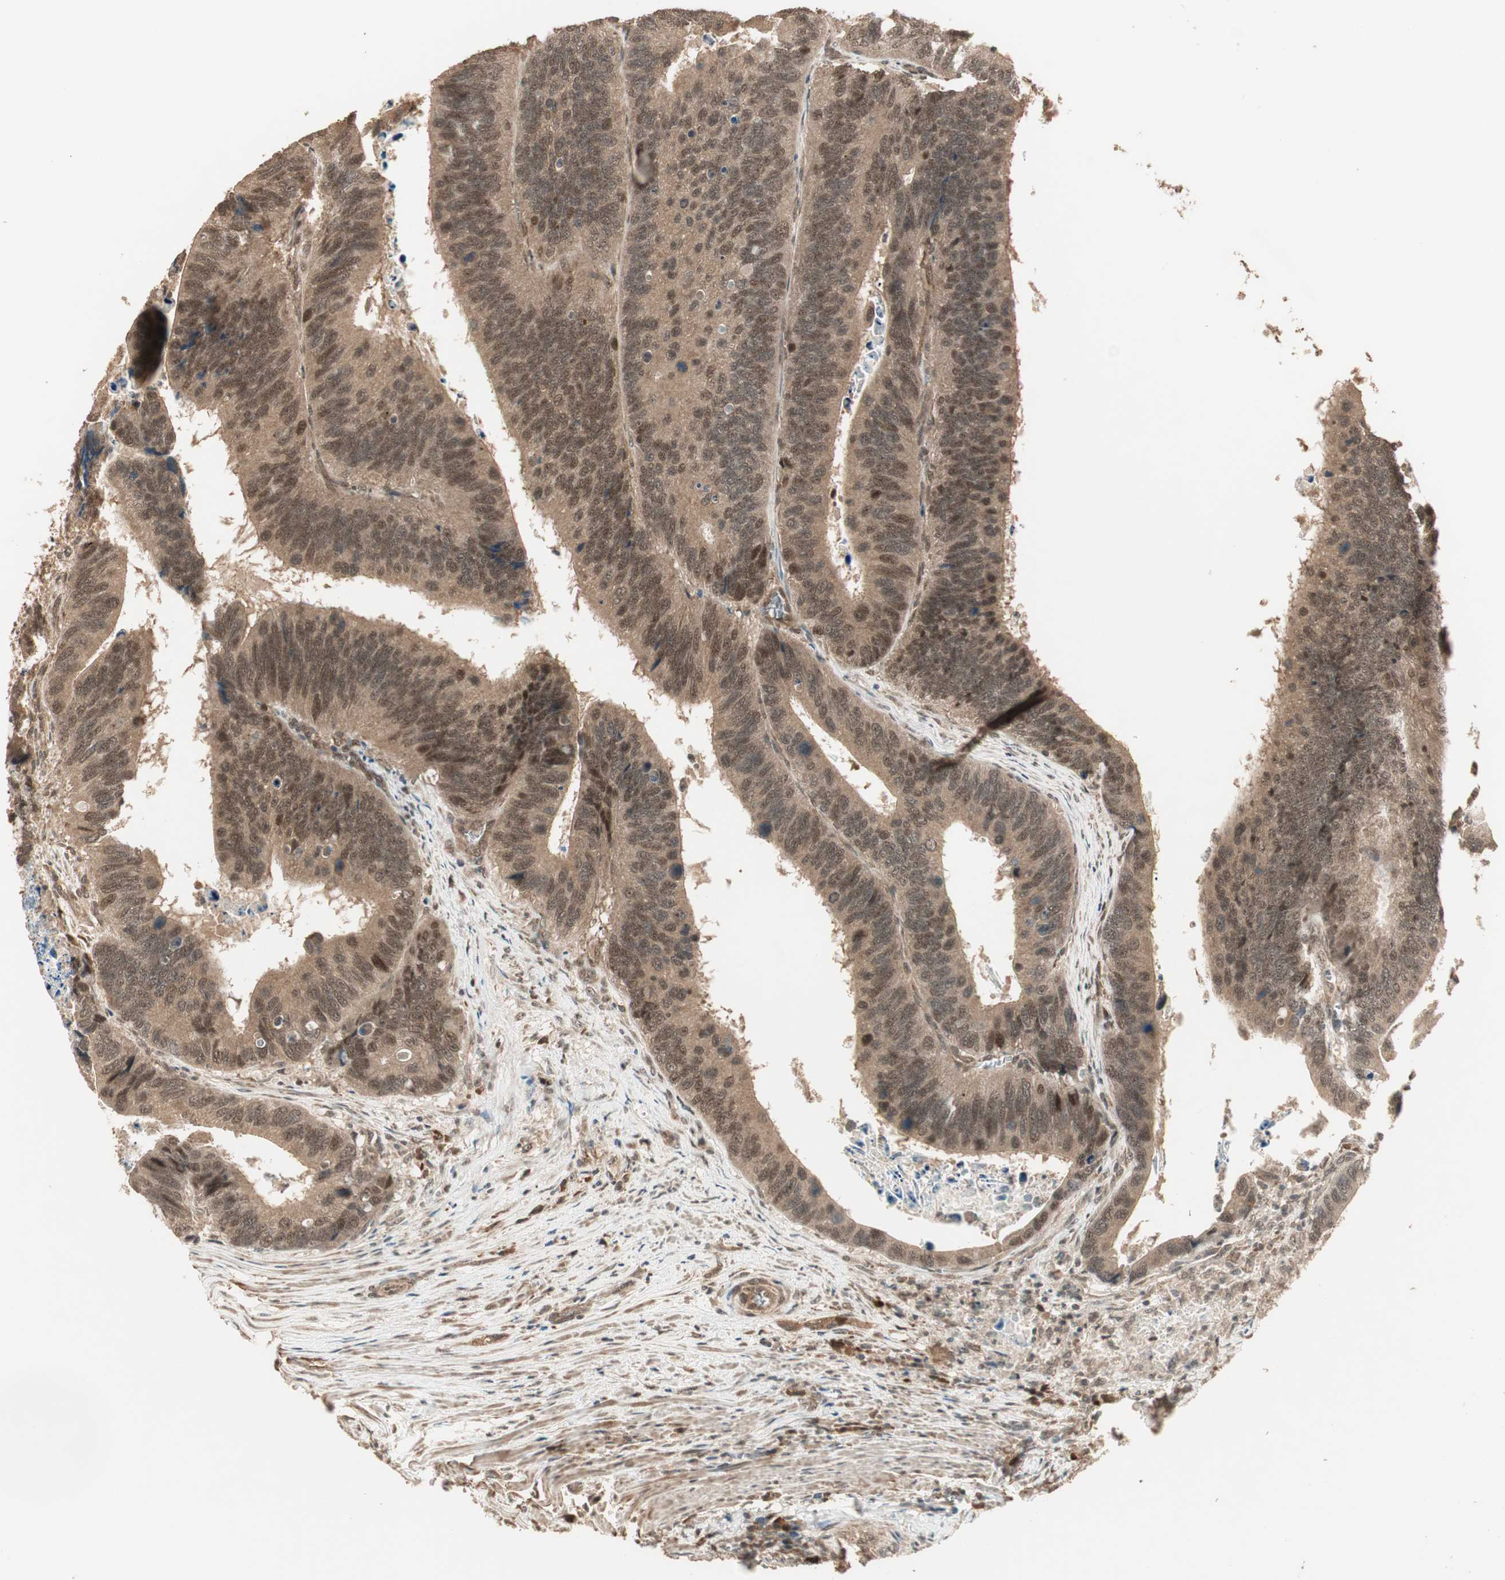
{"staining": {"intensity": "moderate", "quantity": ">75%", "location": "cytoplasmic/membranous,nuclear"}, "tissue": "colorectal cancer", "cell_type": "Tumor cells", "image_type": "cancer", "snomed": [{"axis": "morphology", "description": "Adenocarcinoma, NOS"}, {"axis": "topography", "description": "Colon"}], "caption": "Immunohistochemistry (IHC) (DAB (3,3'-diaminobenzidine)) staining of human colorectal cancer reveals moderate cytoplasmic/membranous and nuclear protein staining in about >75% of tumor cells.", "gene": "ZSCAN31", "patient": {"sex": "male", "age": 72}}